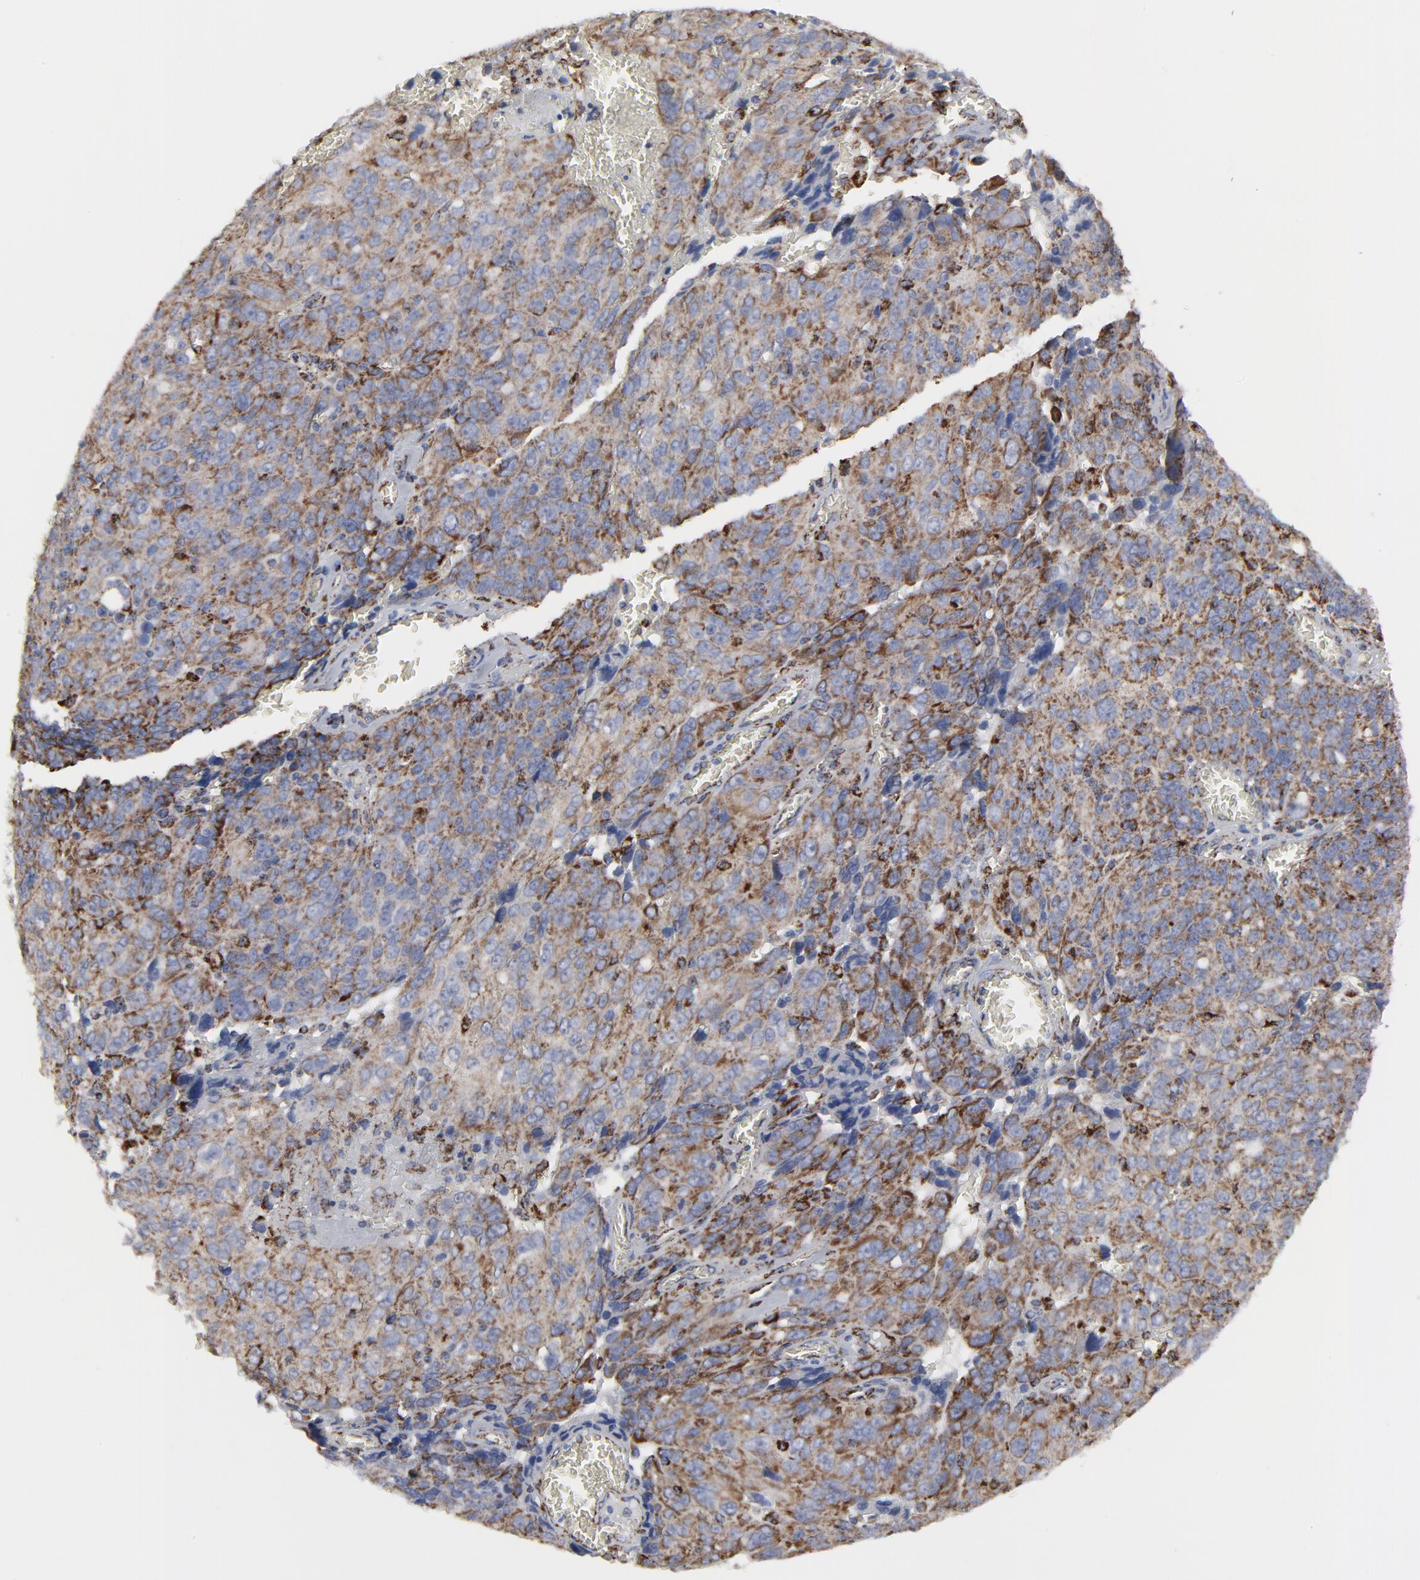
{"staining": {"intensity": "weak", "quantity": ">75%", "location": "cytoplasmic/membranous"}, "tissue": "ovarian cancer", "cell_type": "Tumor cells", "image_type": "cancer", "snomed": [{"axis": "morphology", "description": "Carcinoma, endometroid"}, {"axis": "topography", "description": "Ovary"}], "caption": "High-magnification brightfield microscopy of ovarian endometroid carcinoma stained with DAB (brown) and counterstained with hematoxylin (blue). tumor cells exhibit weak cytoplasmic/membranous expression is identified in about>75% of cells.", "gene": "TXNRD2", "patient": {"sex": "female", "age": 75}}